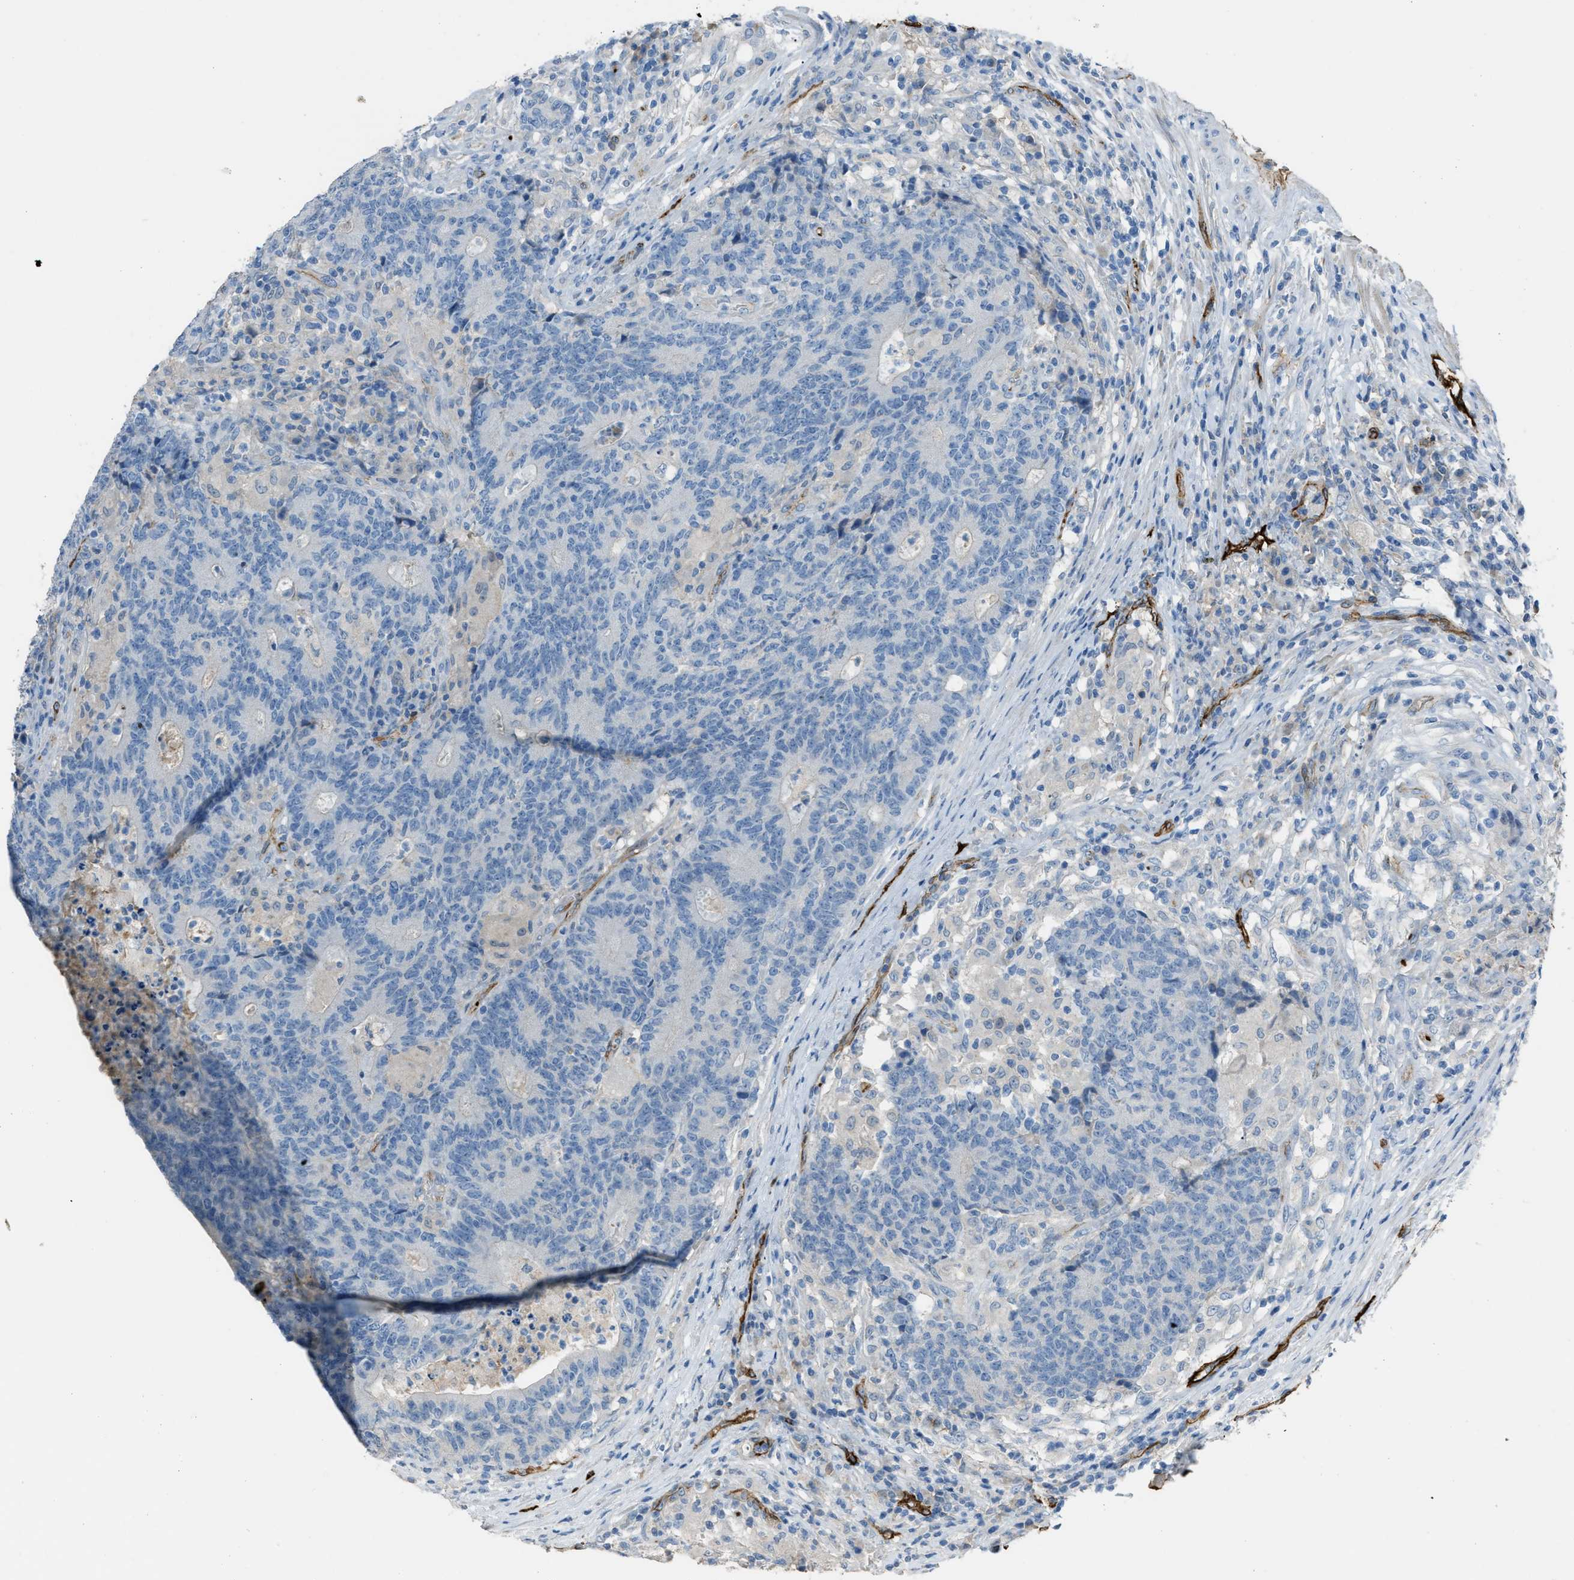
{"staining": {"intensity": "negative", "quantity": "none", "location": "none"}, "tissue": "colorectal cancer", "cell_type": "Tumor cells", "image_type": "cancer", "snomed": [{"axis": "morphology", "description": "Normal tissue, NOS"}, {"axis": "morphology", "description": "Adenocarcinoma, NOS"}, {"axis": "topography", "description": "Colon"}], "caption": "Tumor cells are negative for brown protein staining in colorectal adenocarcinoma.", "gene": "SLC22A15", "patient": {"sex": "female", "age": 75}}